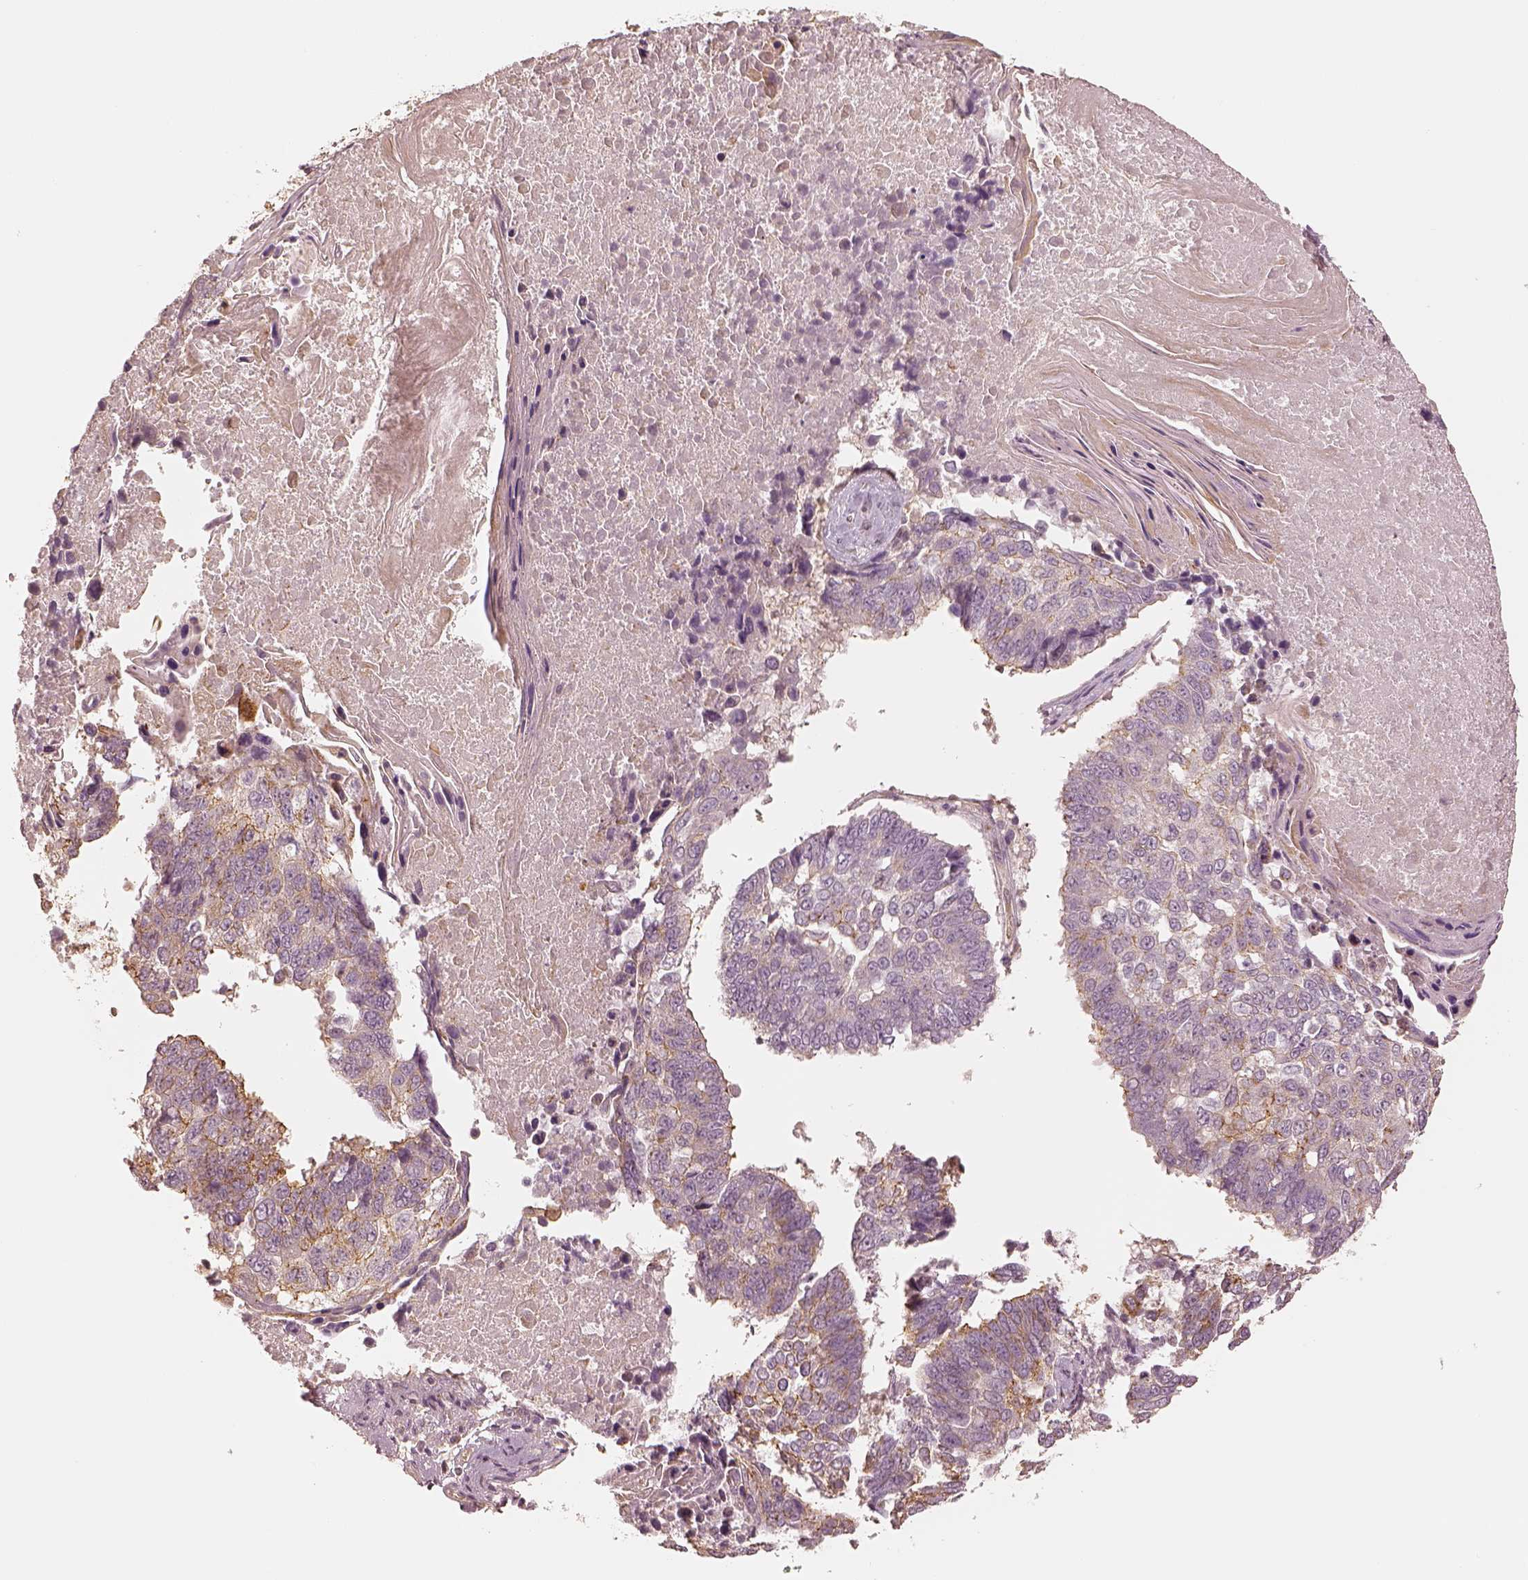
{"staining": {"intensity": "moderate", "quantity": "<25%", "location": "cytoplasmic/membranous"}, "tissue": "lung cancer", "cell_type": "Tumor cells", "image_type": "cancer", "snomed": [{"axis": "morphology", "description": "Squamous cell carcinoma, NOS"}, {"axis": "topography", "description": "Lung"}], "caption": "Human lung cancer stained for a protein (brown) demonstrates moderate cytoplasmic/membranous positive positivity in approximately <25% of tumor cells.", "gene": "GORASP2", "patient": {"sex": "male", "age": 73}}